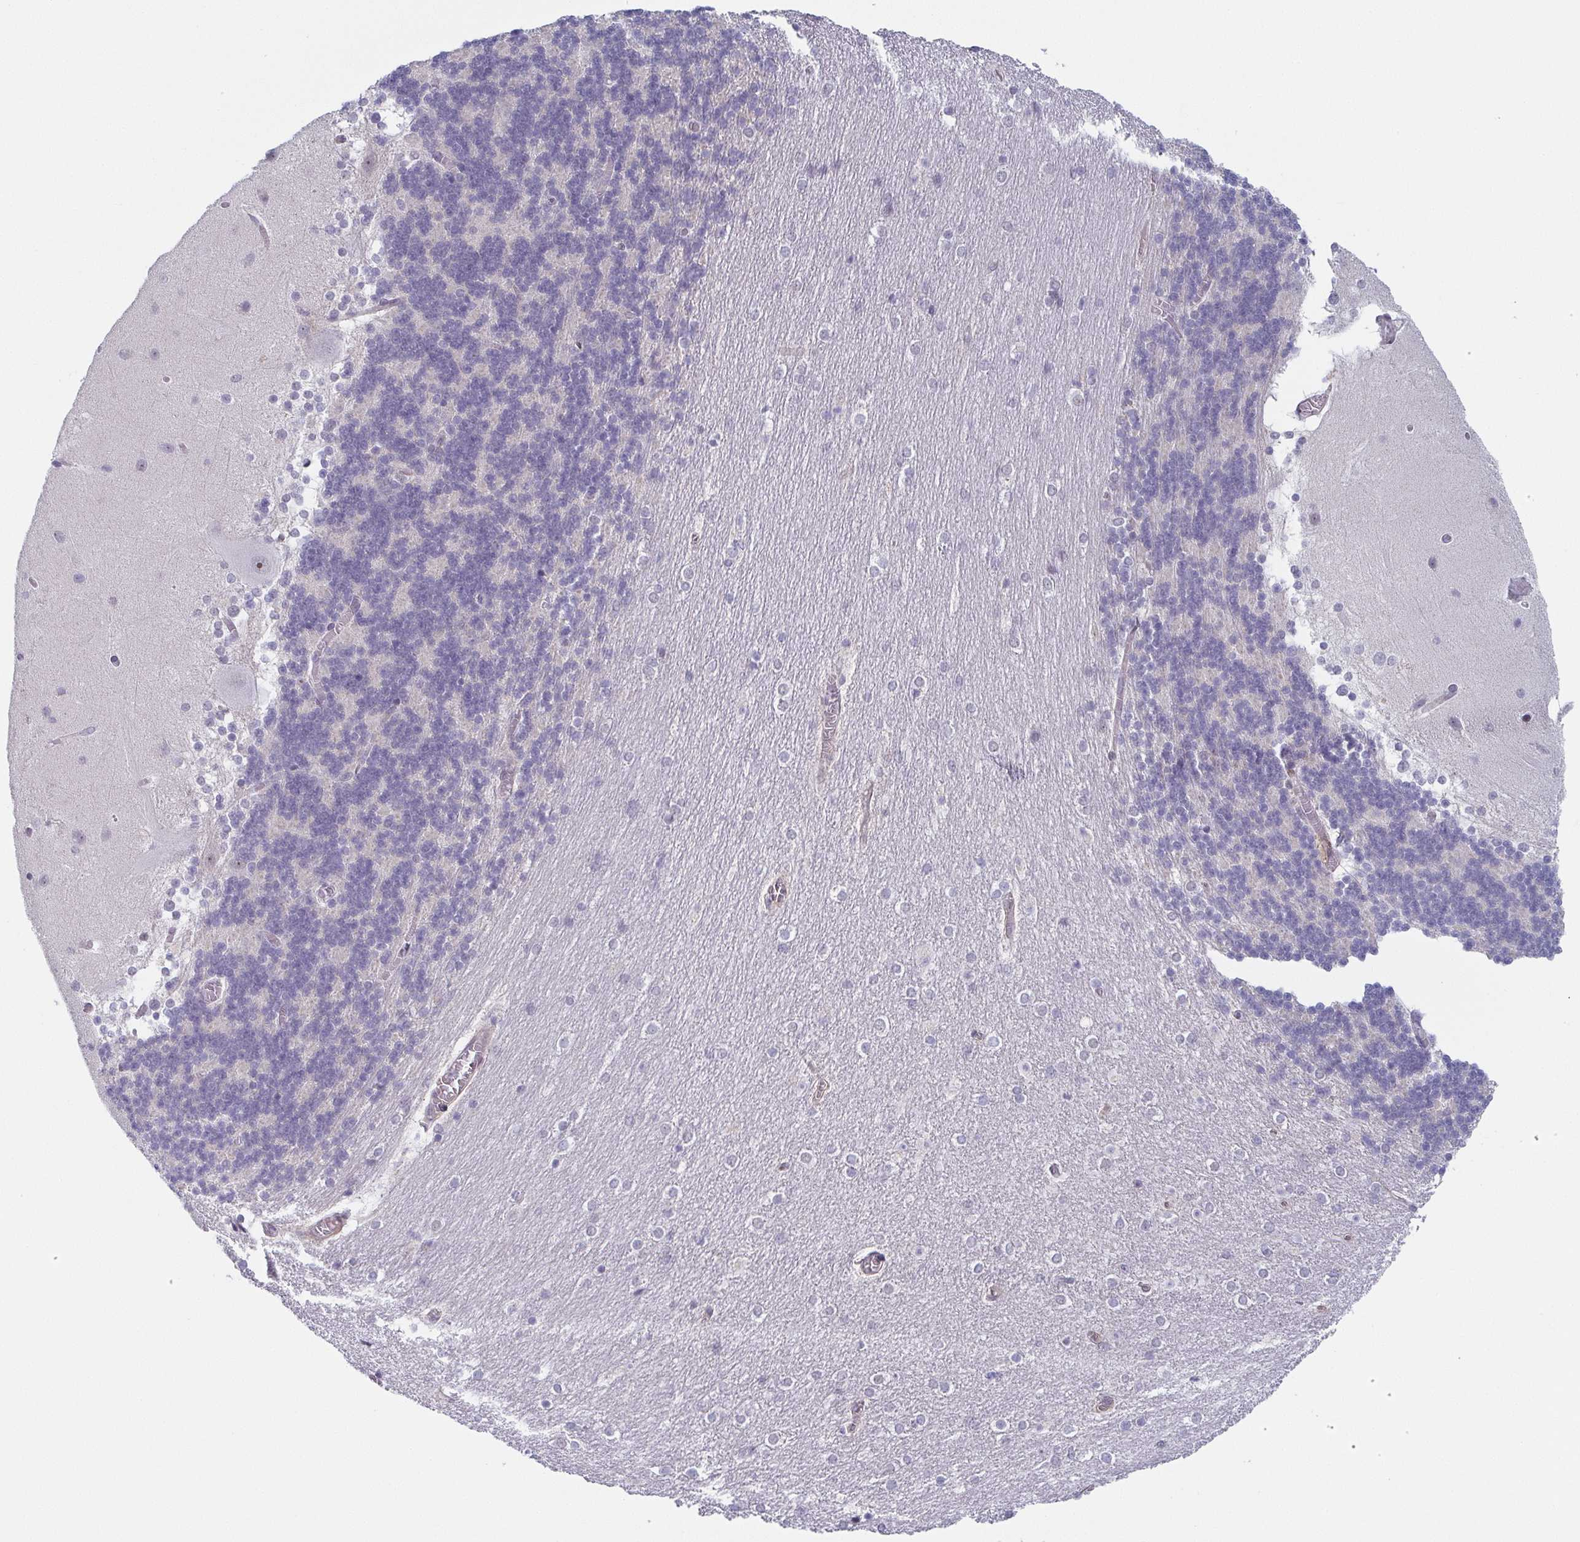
{"staining": {"intensity": "negative", "quantity": "none", "location": "none"}, "tissue": "cerebellum", "cell_type": "Cells in granular layer", "image_type": "normal", "snomed": [{"axis": "morphology", "description": "Normal tissue, NOS"}, {"axis": "topography", "description": "Cerebellum"}], "caption": "Immunohistochemical staining of unremarkable human cerebellum demonstrates no significant expression in cells in granular layer. The staining is performed using DAB brown chromogen with nuclei counter-stained in using hematoxylin.", "gene": "EXOSC7", "patient": {"sex": "female", "age": 54}}